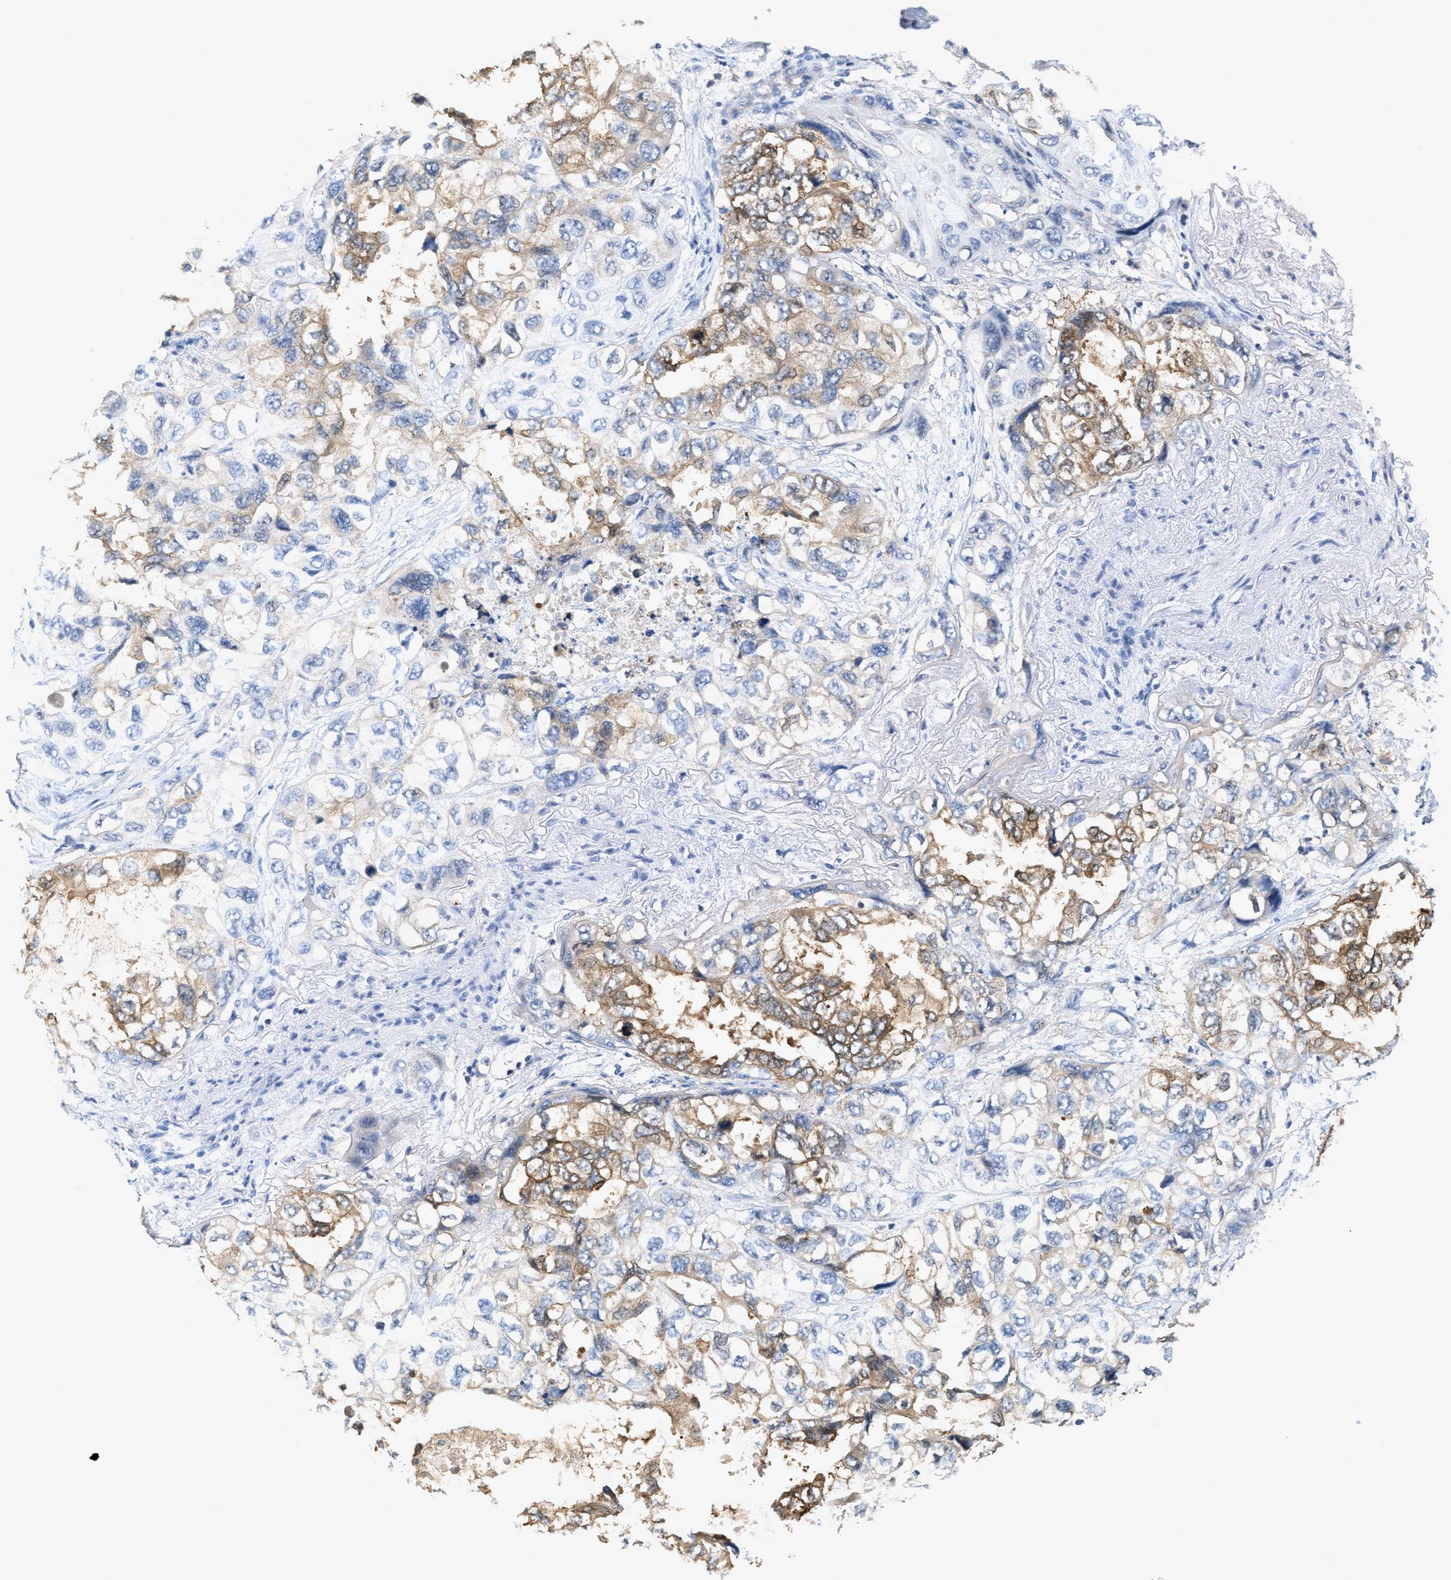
{"staining": {"intensity": "moderate", "quantity": "25%-75%", "location": "cytoplasmic/membranous"}, "tissue": "lung cancer", "cell_type": "Tumor cells", "image_type": "cancer", "snomed": [{"axis": "morphology", "description": "Squamous cell carcinoma, NOS"}, {"axis": "topography", "description": "Lung"}], "caption": "This is an image of IHC staining of squamous cell carcinoma (lung), which shows moderate positivity in the cytoplasmic/membranous of tumor cells.", "gene": "CRYM", "patient": {"sex": "female", "age": 73}}